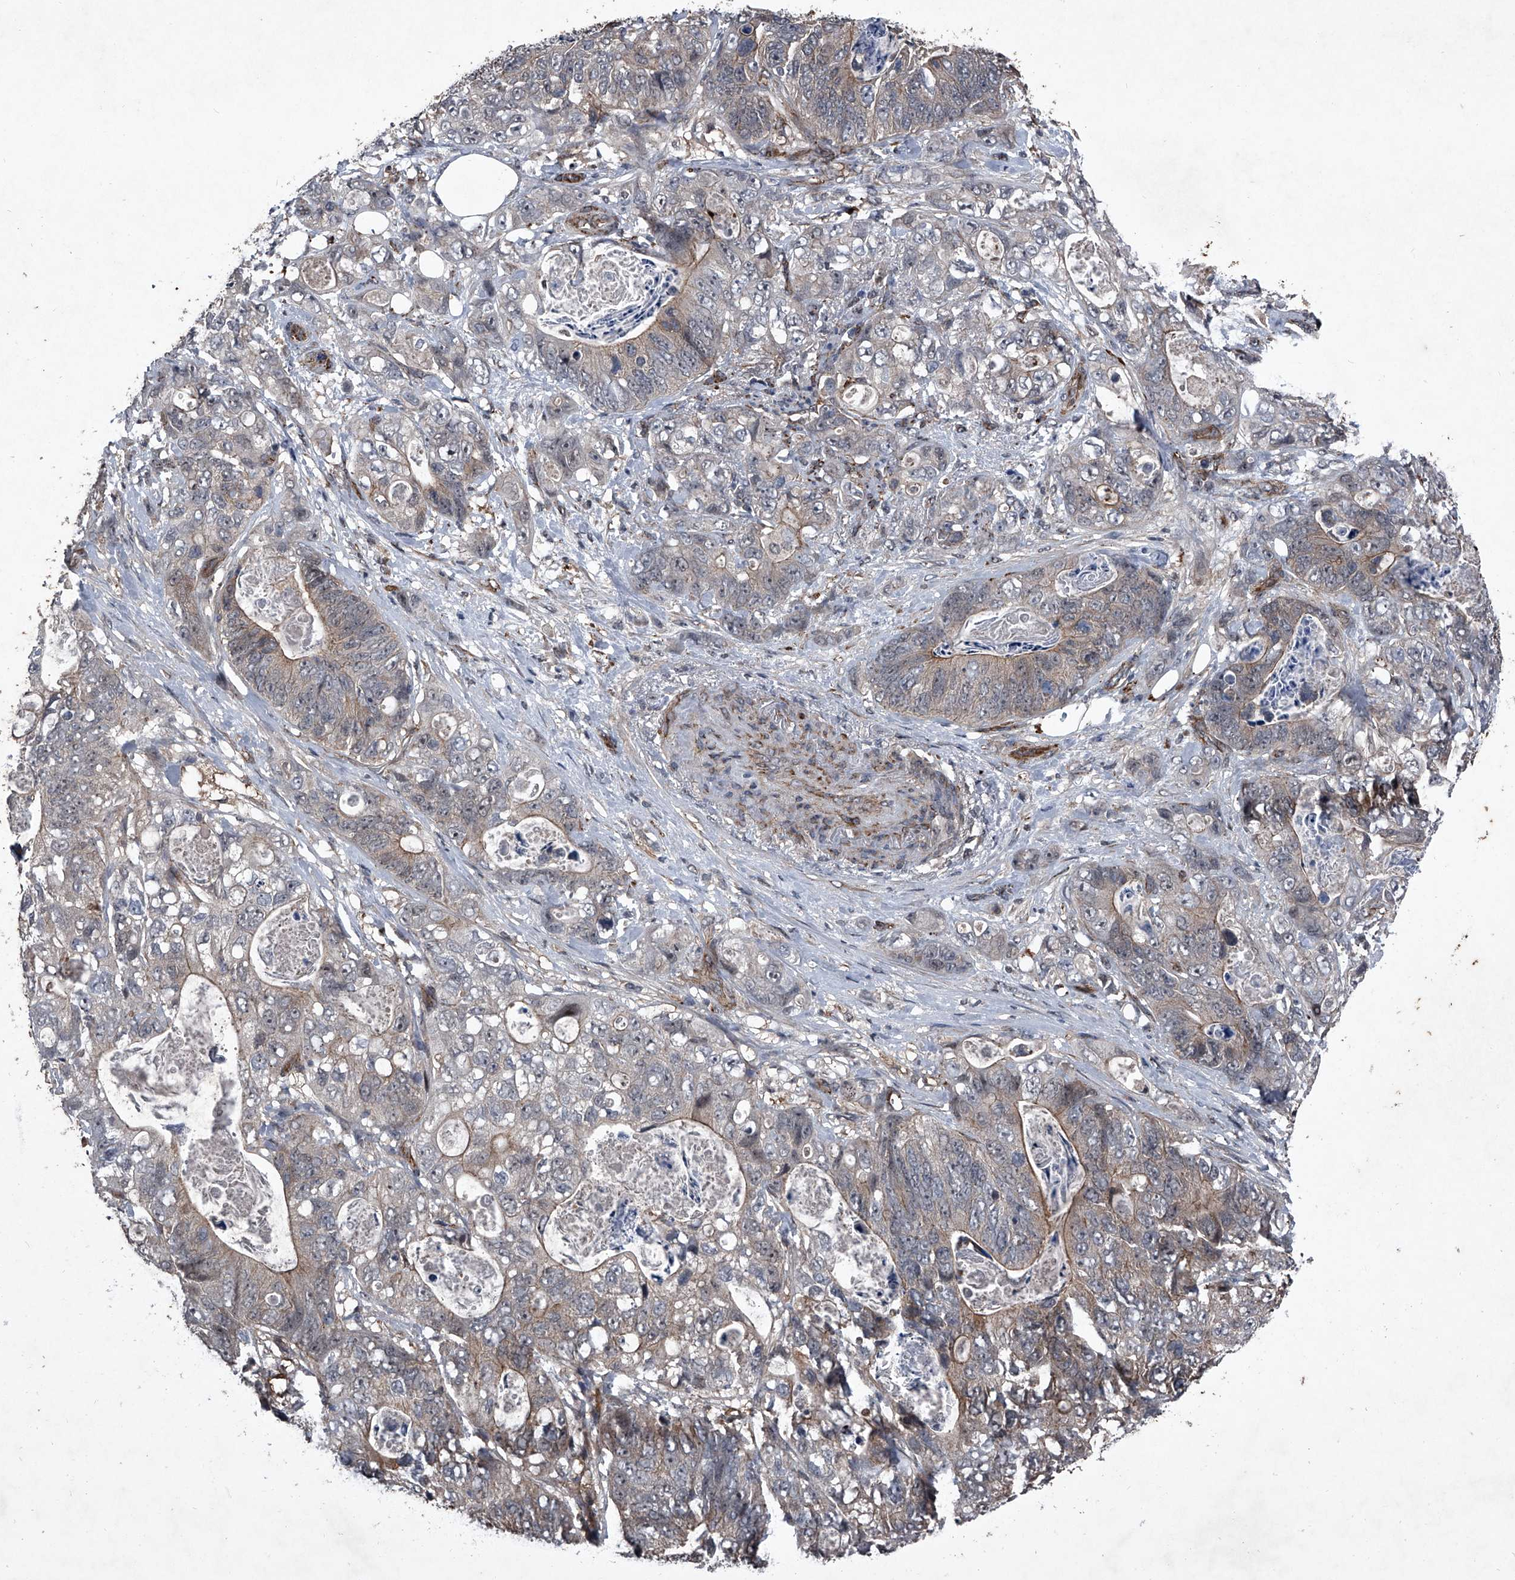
{"staining": {"intensity": "weak", "quantity": ">75%", "location": "cytoplasmic/membranous"}, "tissue": "stomach cancer", "cell_type": "Tumor cells", "image_type": "cancer", "snomed": [{"axis": "morphology", "description": "Normal tissue, NOS"}, {"axis": "morphology", "description": "Adenocarcinoma, NOS"}, {"axis": "topography", "description": "Stomach"}], "caption": "Immunohistochemical staining of human adenocarcinoma (stomach) reveals low levels of weak cytoplasmic/membranous expression in about >75% of tumor cells.", "gene": "MAPKAP1", "patient": {"sex": "female", "age": 89}}